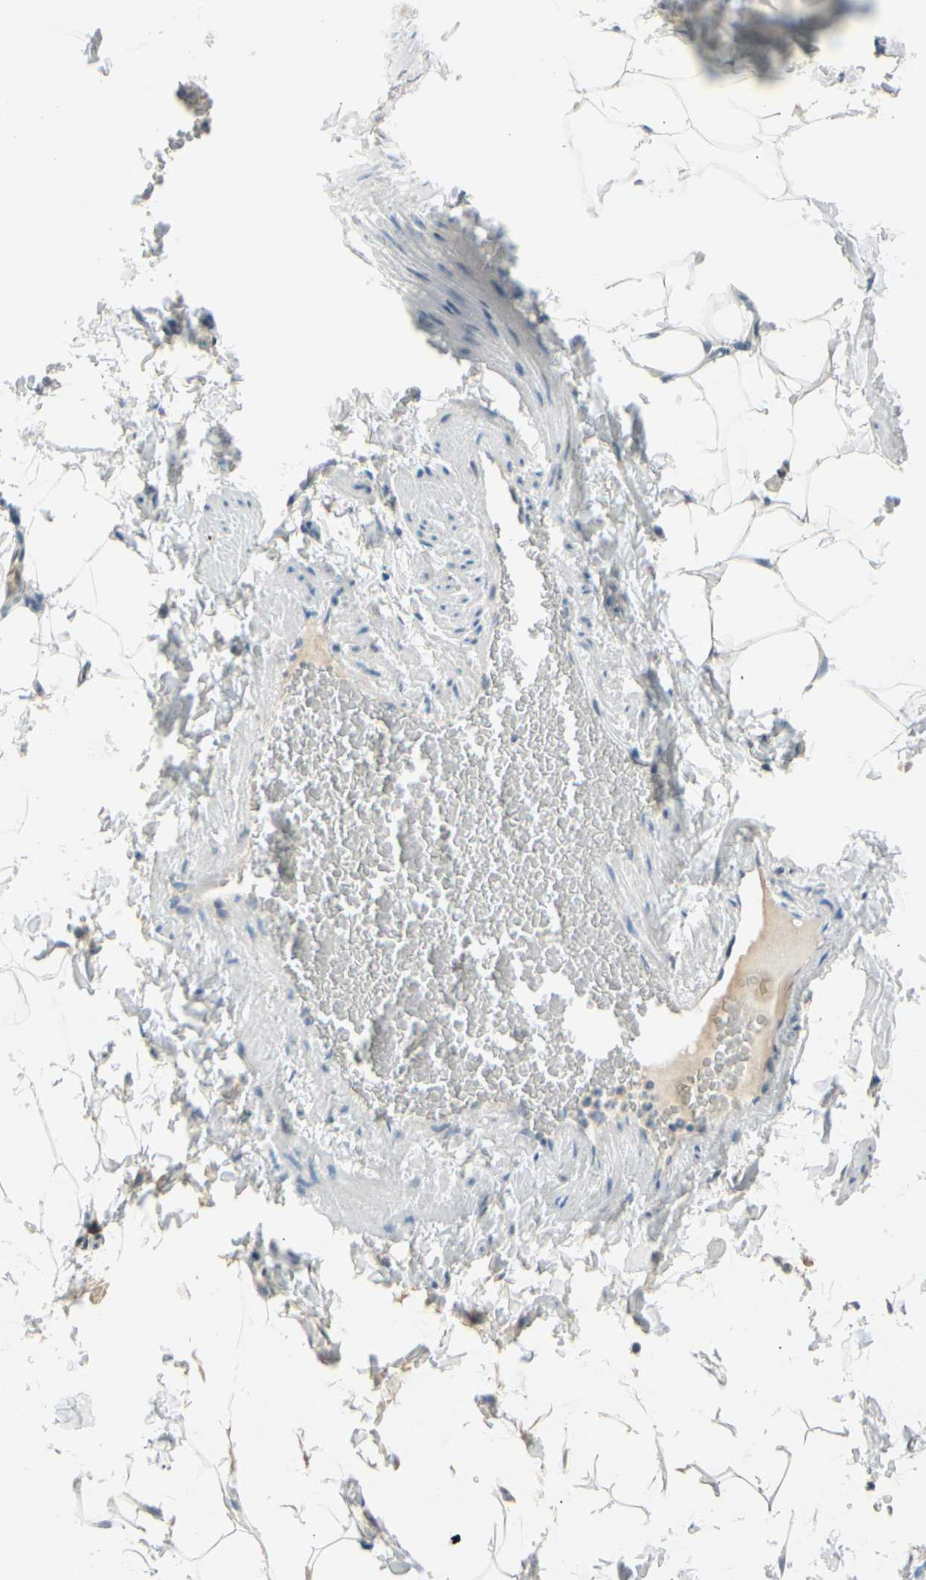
{"staining": {"intensity": "weak", "quantity": ">75%", "location": "cytoplasmic/membranous"}, "tissue": "adipose tissue", "cell_type": "Adipocytes", "image_type": "normal", "snomed": [{"axis": "morphology", "description": "Normal tissue, NOS"}, {"axis": "topography", "description": "Vascular tissue"}], "caption": "Adipocytes show low levels of weak cytoplasmic/membranous expression in approximately >75% of cells in unremarkable adipose tissue. (IHC, brightfield microscopy, high magnification).", "gene": "PTTG1", "patient": {"sex": "male", "age": 41}}